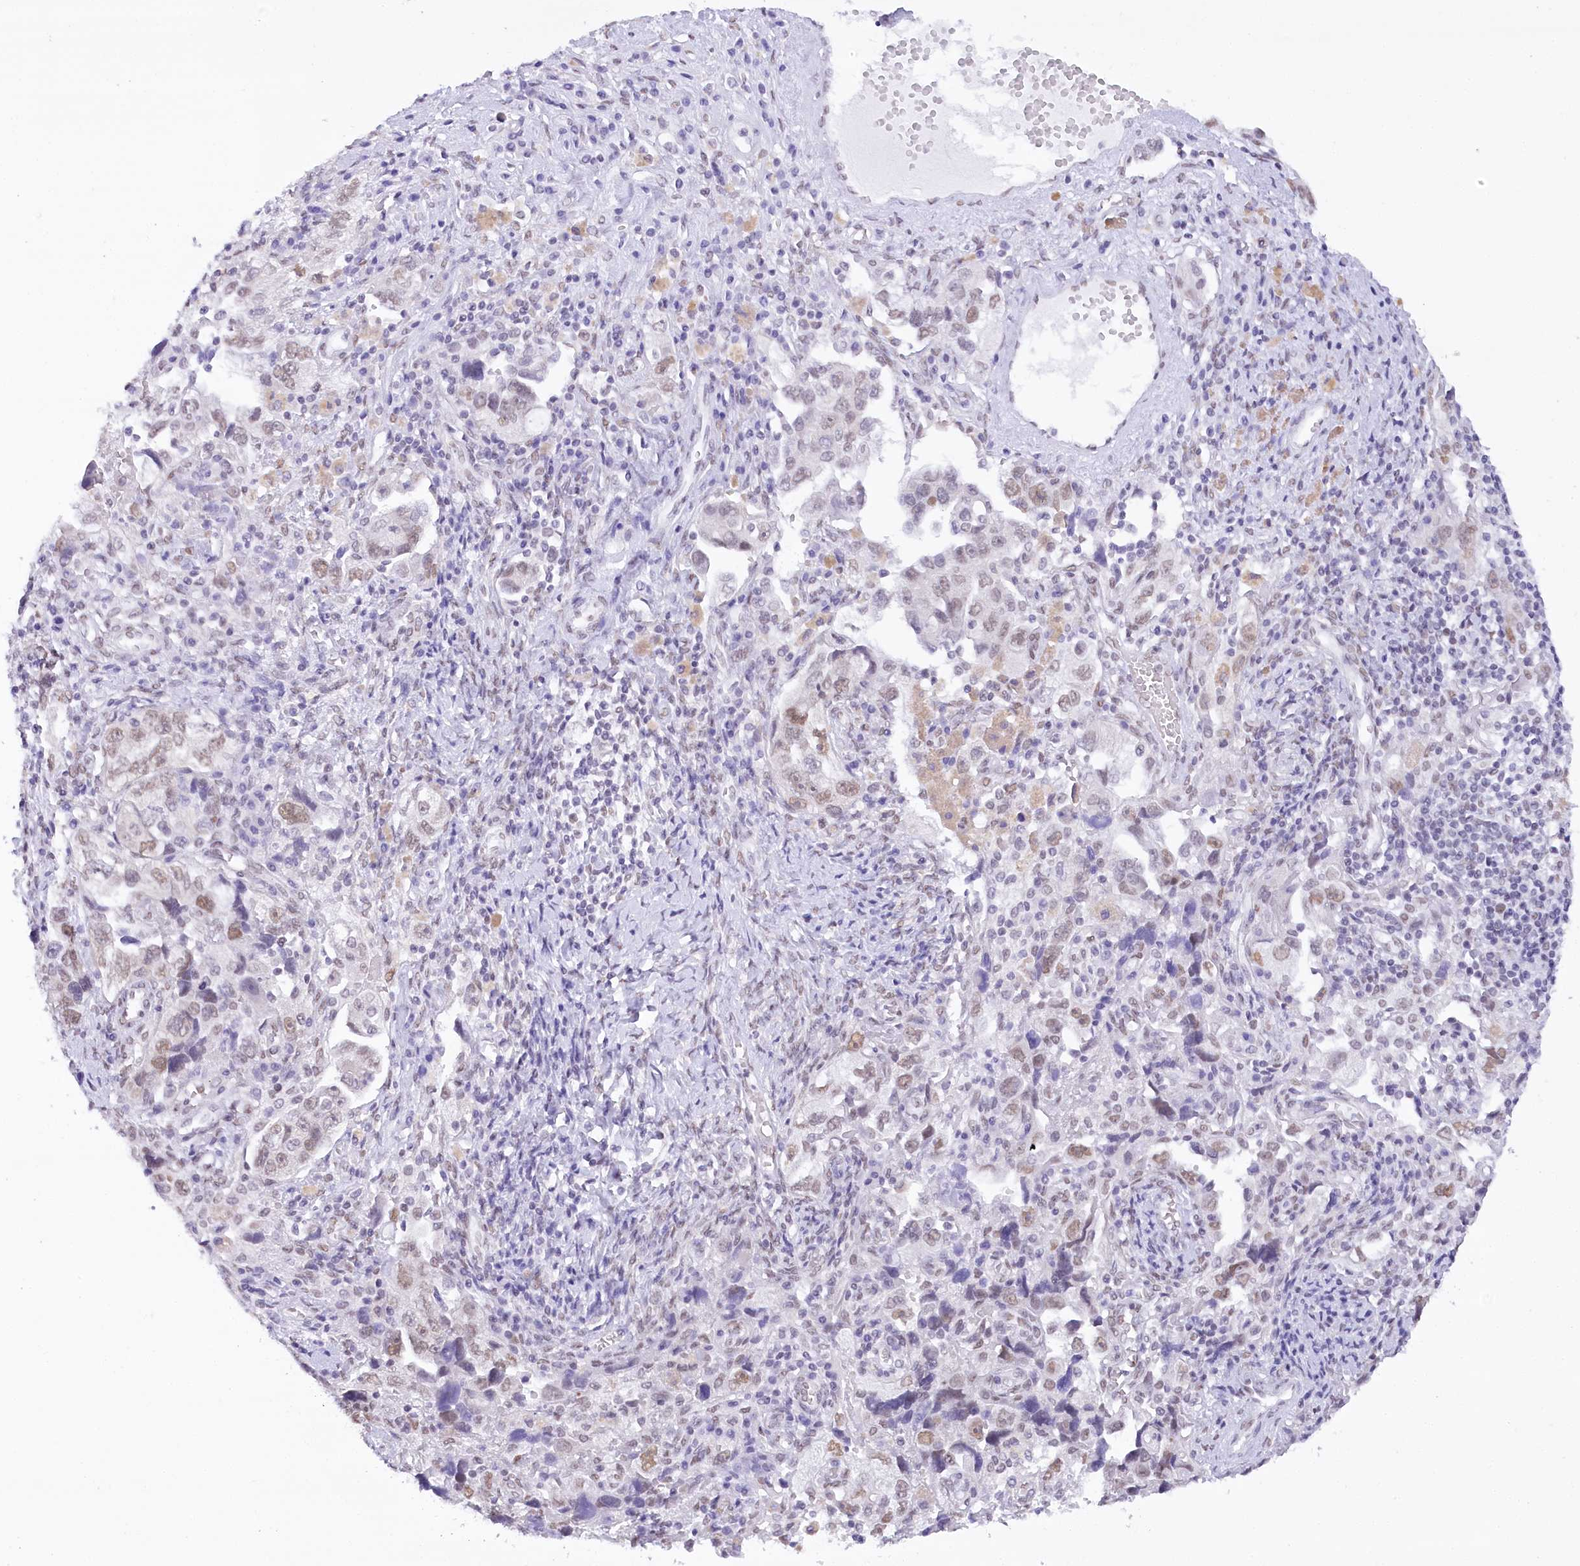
{"staining": {"intensity": "weak", "quantity": "<25%", "location": "nuclear"}, "tissue": "ovarian cancer", "cell_type": "Tumor cells", "image_type": "cancer", "snomed": [{"axis": "morphology", "description": "Carcinoma, NOS"}, {"axis": "morphology", "description": "Cystadenocarcinoma, serous, NOS"}, {"axis": "topography", "description": "Ovary"}], "caption": "Immunohistochemical staining of ovarian carcinoma demonstrates no significant staining in tumor cells.", "gene": "HNRNPA0", "patient": {"sex": "female", "age": 69}}